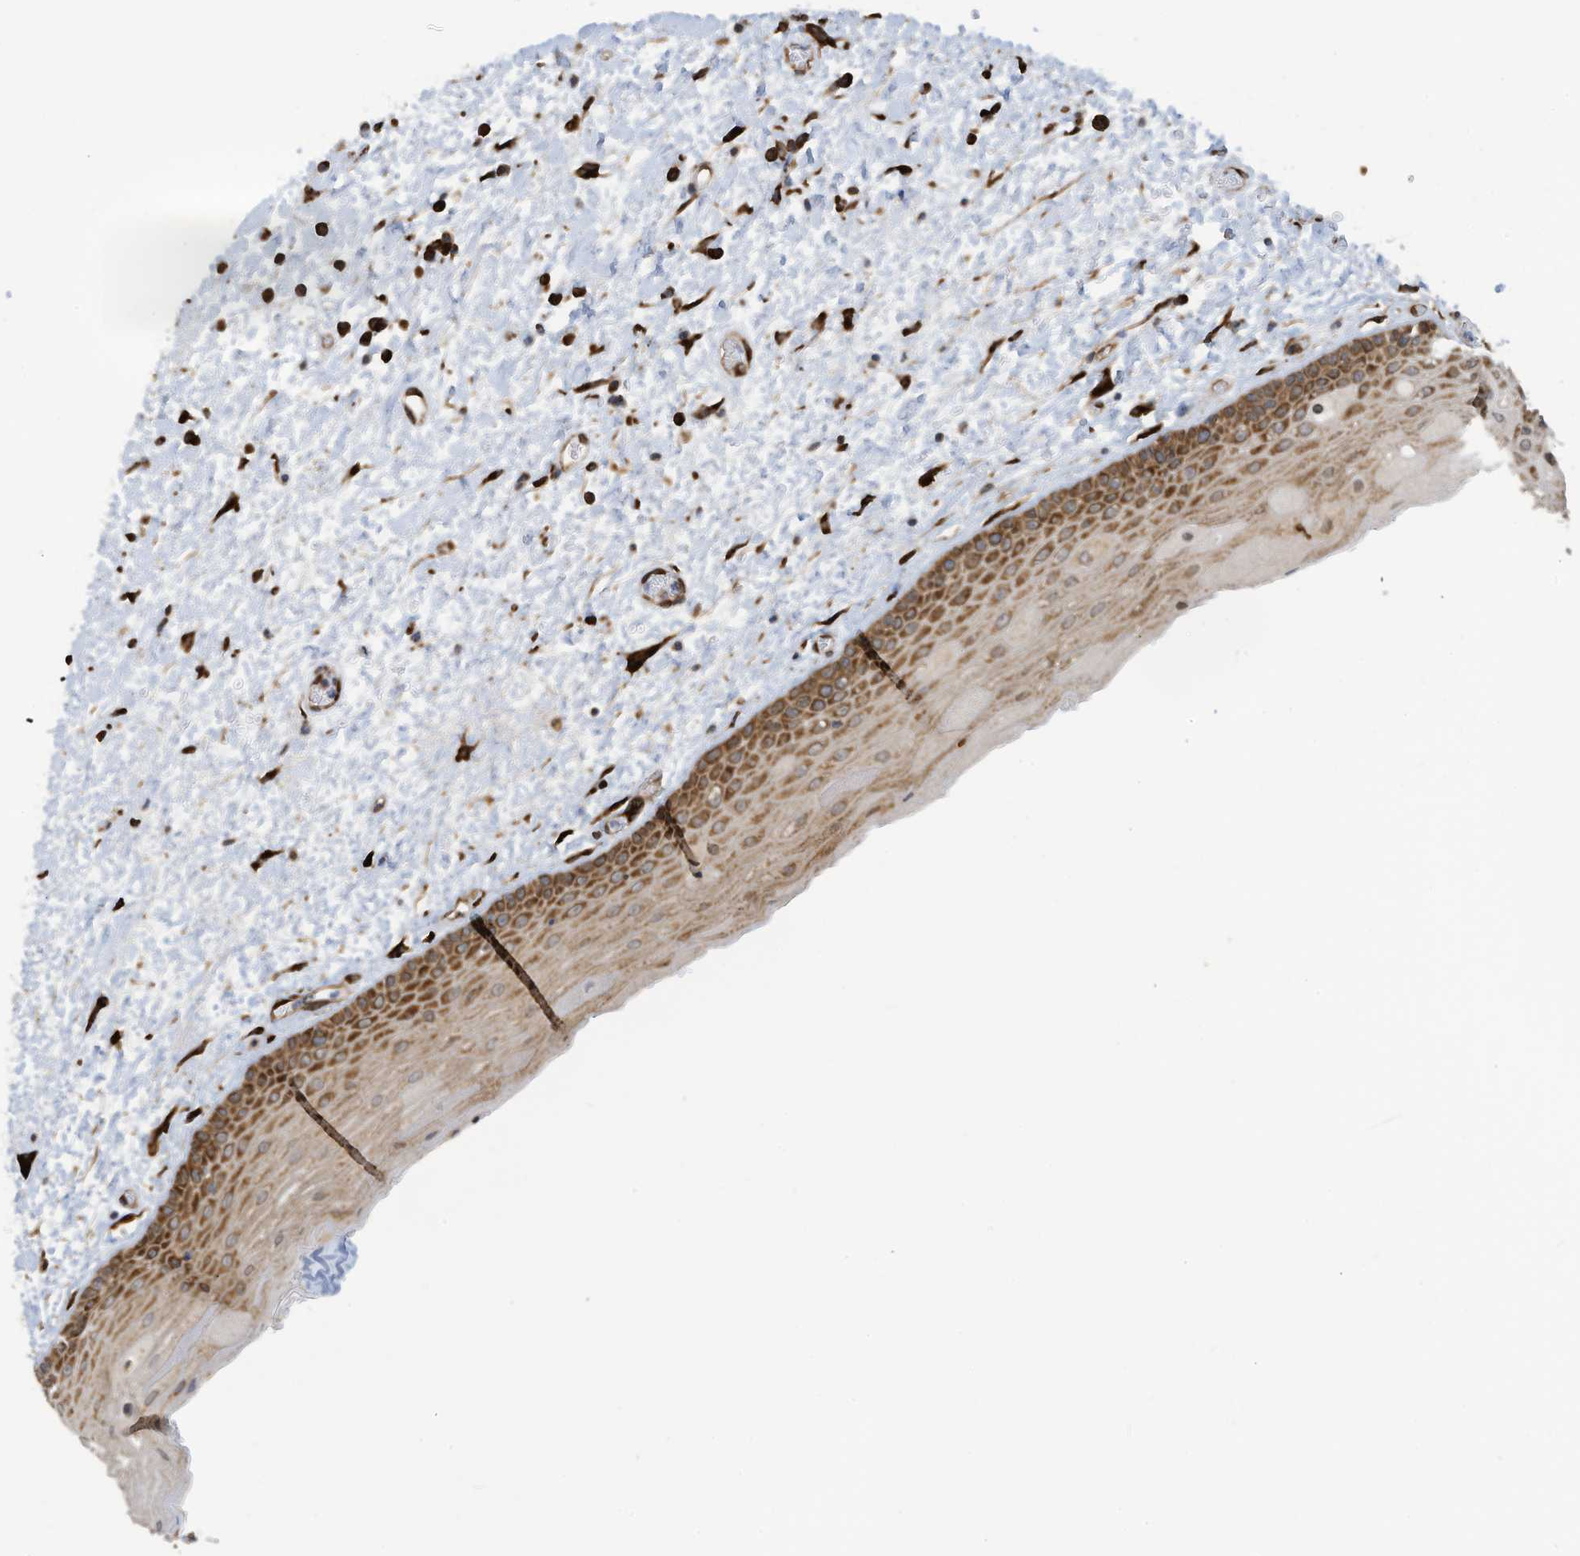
{"staining": {"intensity": "moderate", "quantity": "25%-75%", "location": "cytoplasmic/membranous"}, "tissue": "oral mucosa", "cell_type": "Squamous epithelial cells", "image_type": "normal", "snomed": [{"axis": "morphology", "description": "Normal tissue, NOS"}, {"axis": "topography", "description": "Oral tissue"}], "caption": "Immunohistochemical staining of benign human oral mucosa reveals 25%-75% levels of moderate cytoplasmic/membranous protein expression in approximately 25%-75% of squamous epithelial cells. (DAB (3,3'-diaminobenzidine) IHC with brightfield microscopy, high magnification).", "gene": "ZBTB45", "patient": {"sex": "female", "age": 76}}